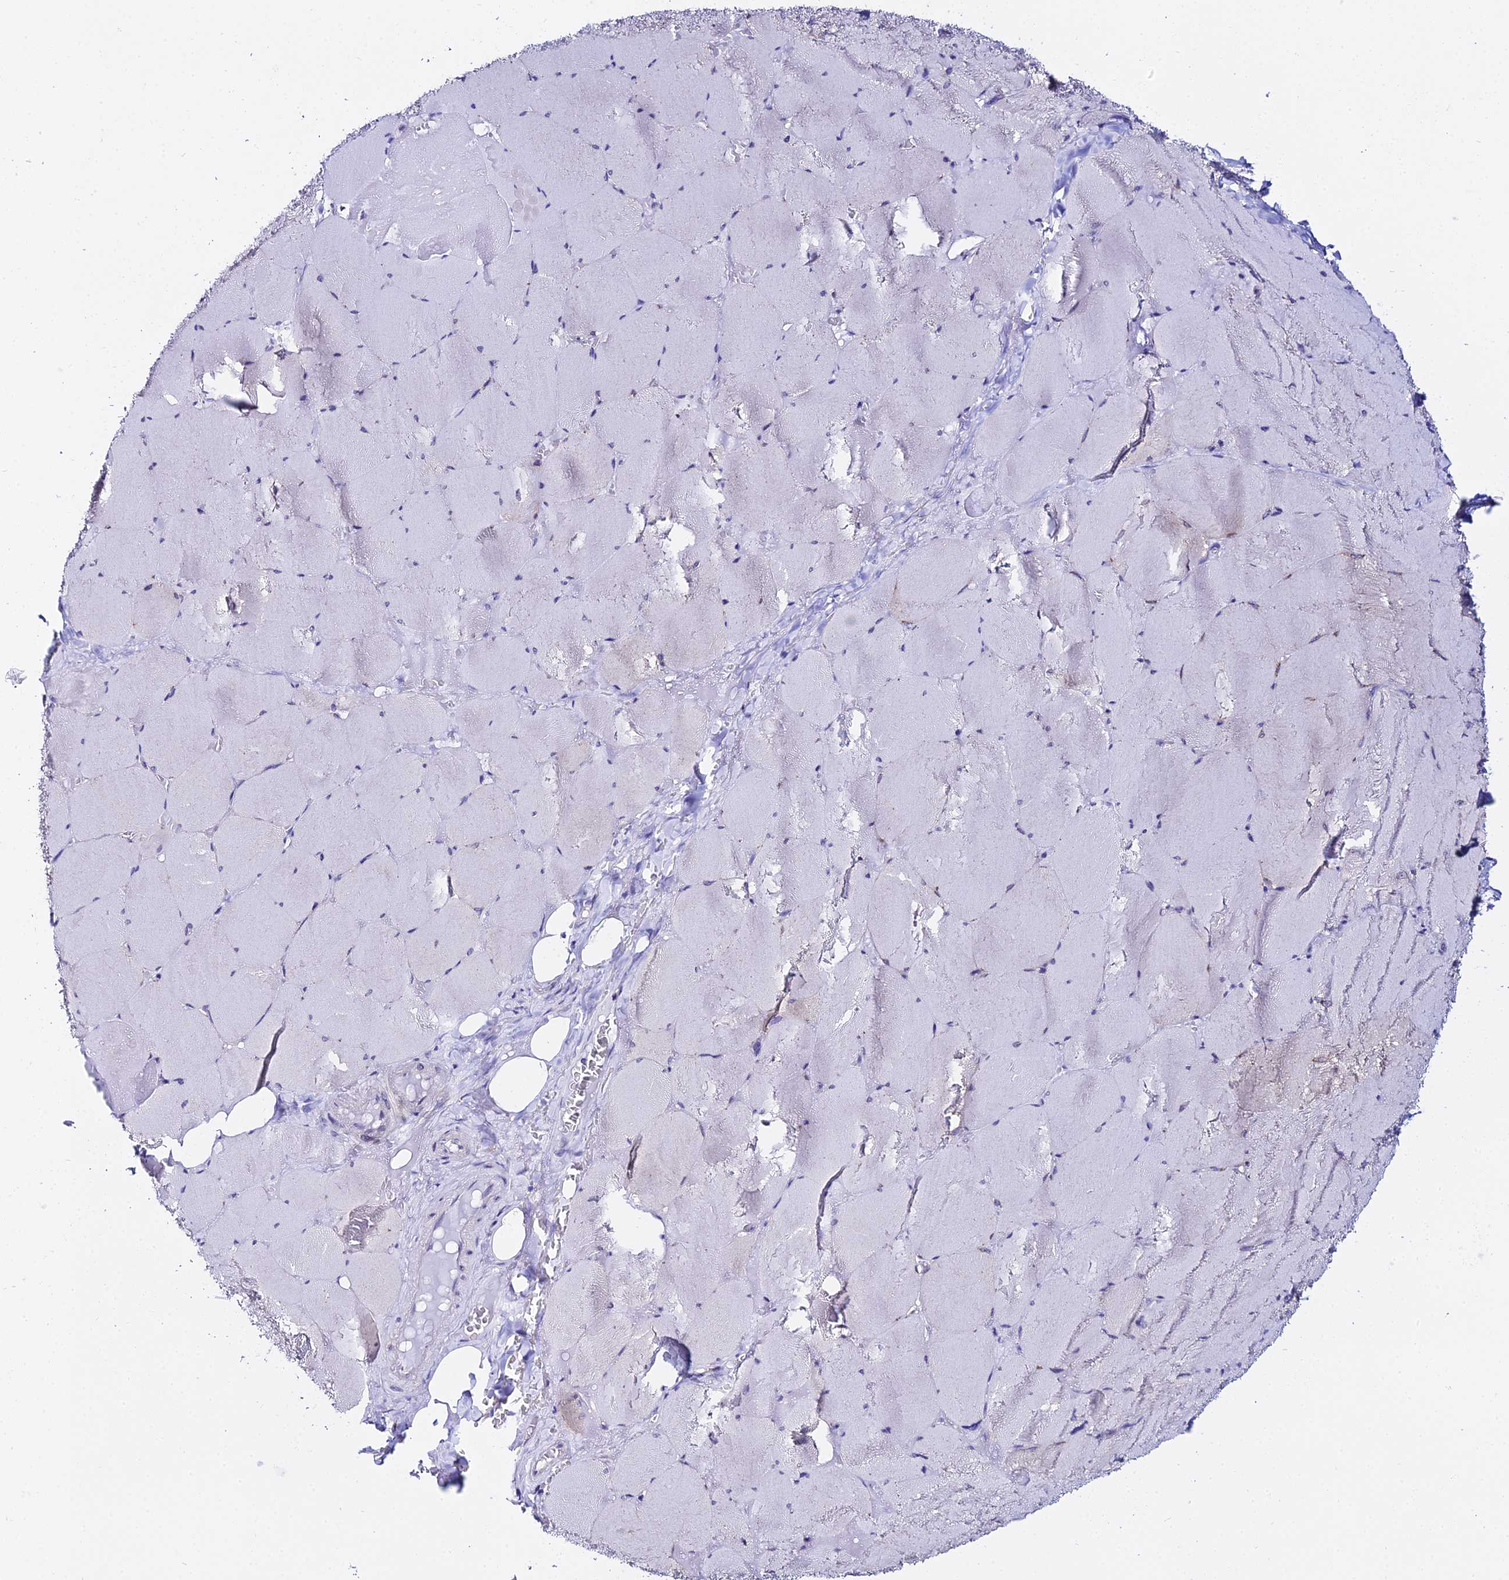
{"staining": {"intensity": "weak", "quantity": "<25%", "location": "cytoplasmic/membranous"}, "tissue": "skeletal muscle", "cell_type": "Myocytes", "image_type": "normal", "snomed": [{"axis": "morphology", "description": "Normal tissue, NOS"}, {"axis": "topography", "description": "Skeletal muscle"}, {"axis": "topography", "description": "Head-Neck"}], "caption": "The micrograph exhibits no staining of myocytes in unremarkable skeletal muscle. (DAB (3,3'-diaminobenzidine) immunohistochemistry (IHC), high magnification).", "gene": "ATG16L2", "patient": {"sex": "male", "age": 66}}